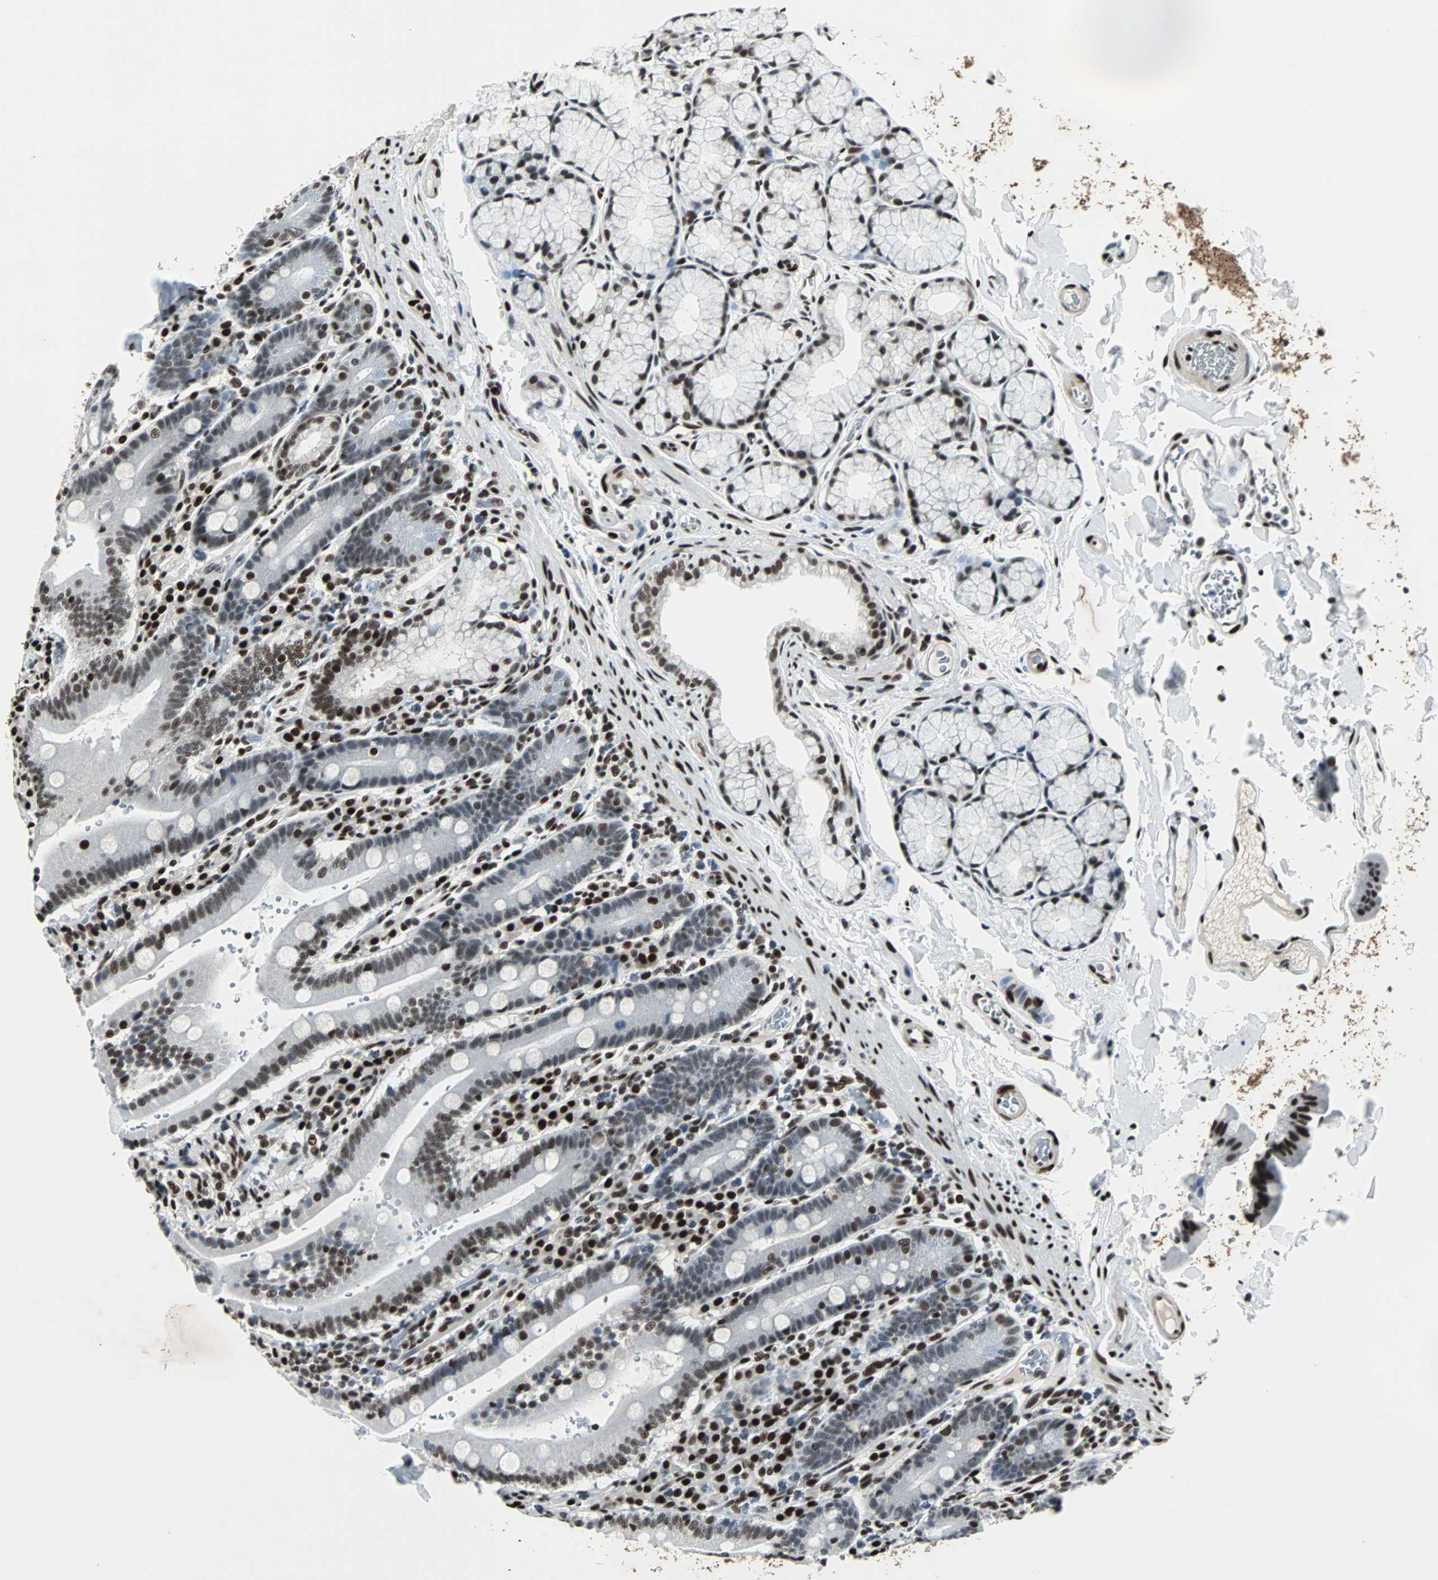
{"staining": {"intensity": "moderate", "quantity": ">75%", "location": "nuclear"}, "tissue": "duodenum", "cell_type": "Glandular cells", "image_type": "normal", "snomed": [{"axis": "morphology", "description": "Normal tissue, NOS"}, {"axis": "topography", "description": "Small intestine, NOS"}], "caption": "The histopathology image displays staining of normal duodenum, revealing moderate nuclear protein expression (brown color) within glandular cells.", "gene": "MEF2D", "patient": {"sex": "female", "age": 71}}